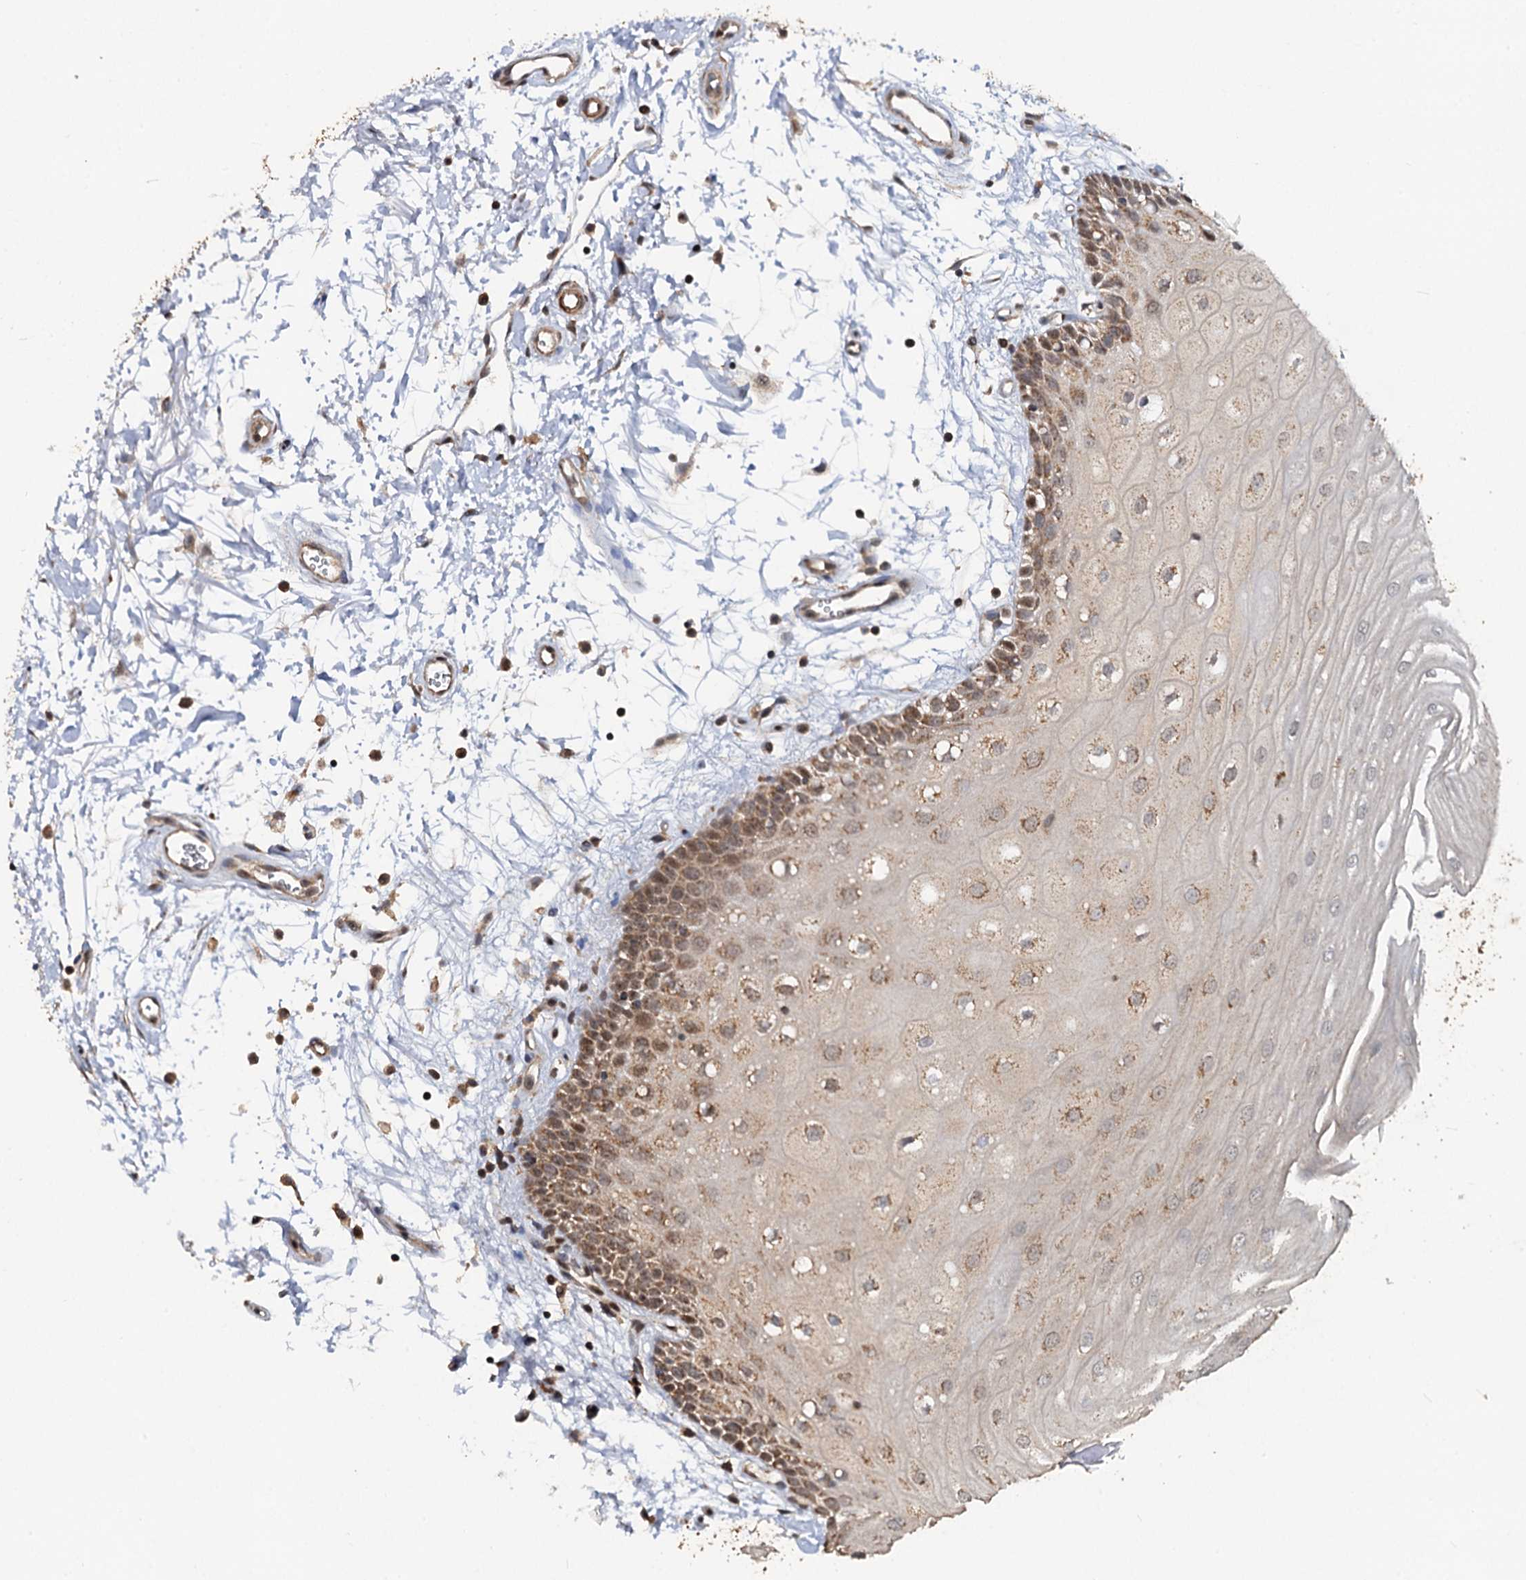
{"staining": {"intensity": "moderate", "quantity": ">75%", "location": "cytoplasmic/membranous,nuclear"}, "tissue": "oral mucosa", "cell_type": "Squamous epithelial cells", "image_type": "normal", "snomed": [{"axis": "morphology", "description": "Normal tissue, NOS"}, {"axis": "topography", "description": "Oral tissue"}, {"axis": "topography", "description": "Tounge, NOS"}], "caption": "High-power microscopy captured an IHC histopathology image of normal oral mucosa, revealing moderate cytoplasmic/membranous,nuclear expression in about >75% of squamous epithelial cells. Using DAB (3,3'-diaminobenzidine) (brown) and hematoxylin (blue) stains, captured at high magnification using brightfield microscopy.", "gene": "CEP76", "patient": {"sex": "female", "age": 73}}